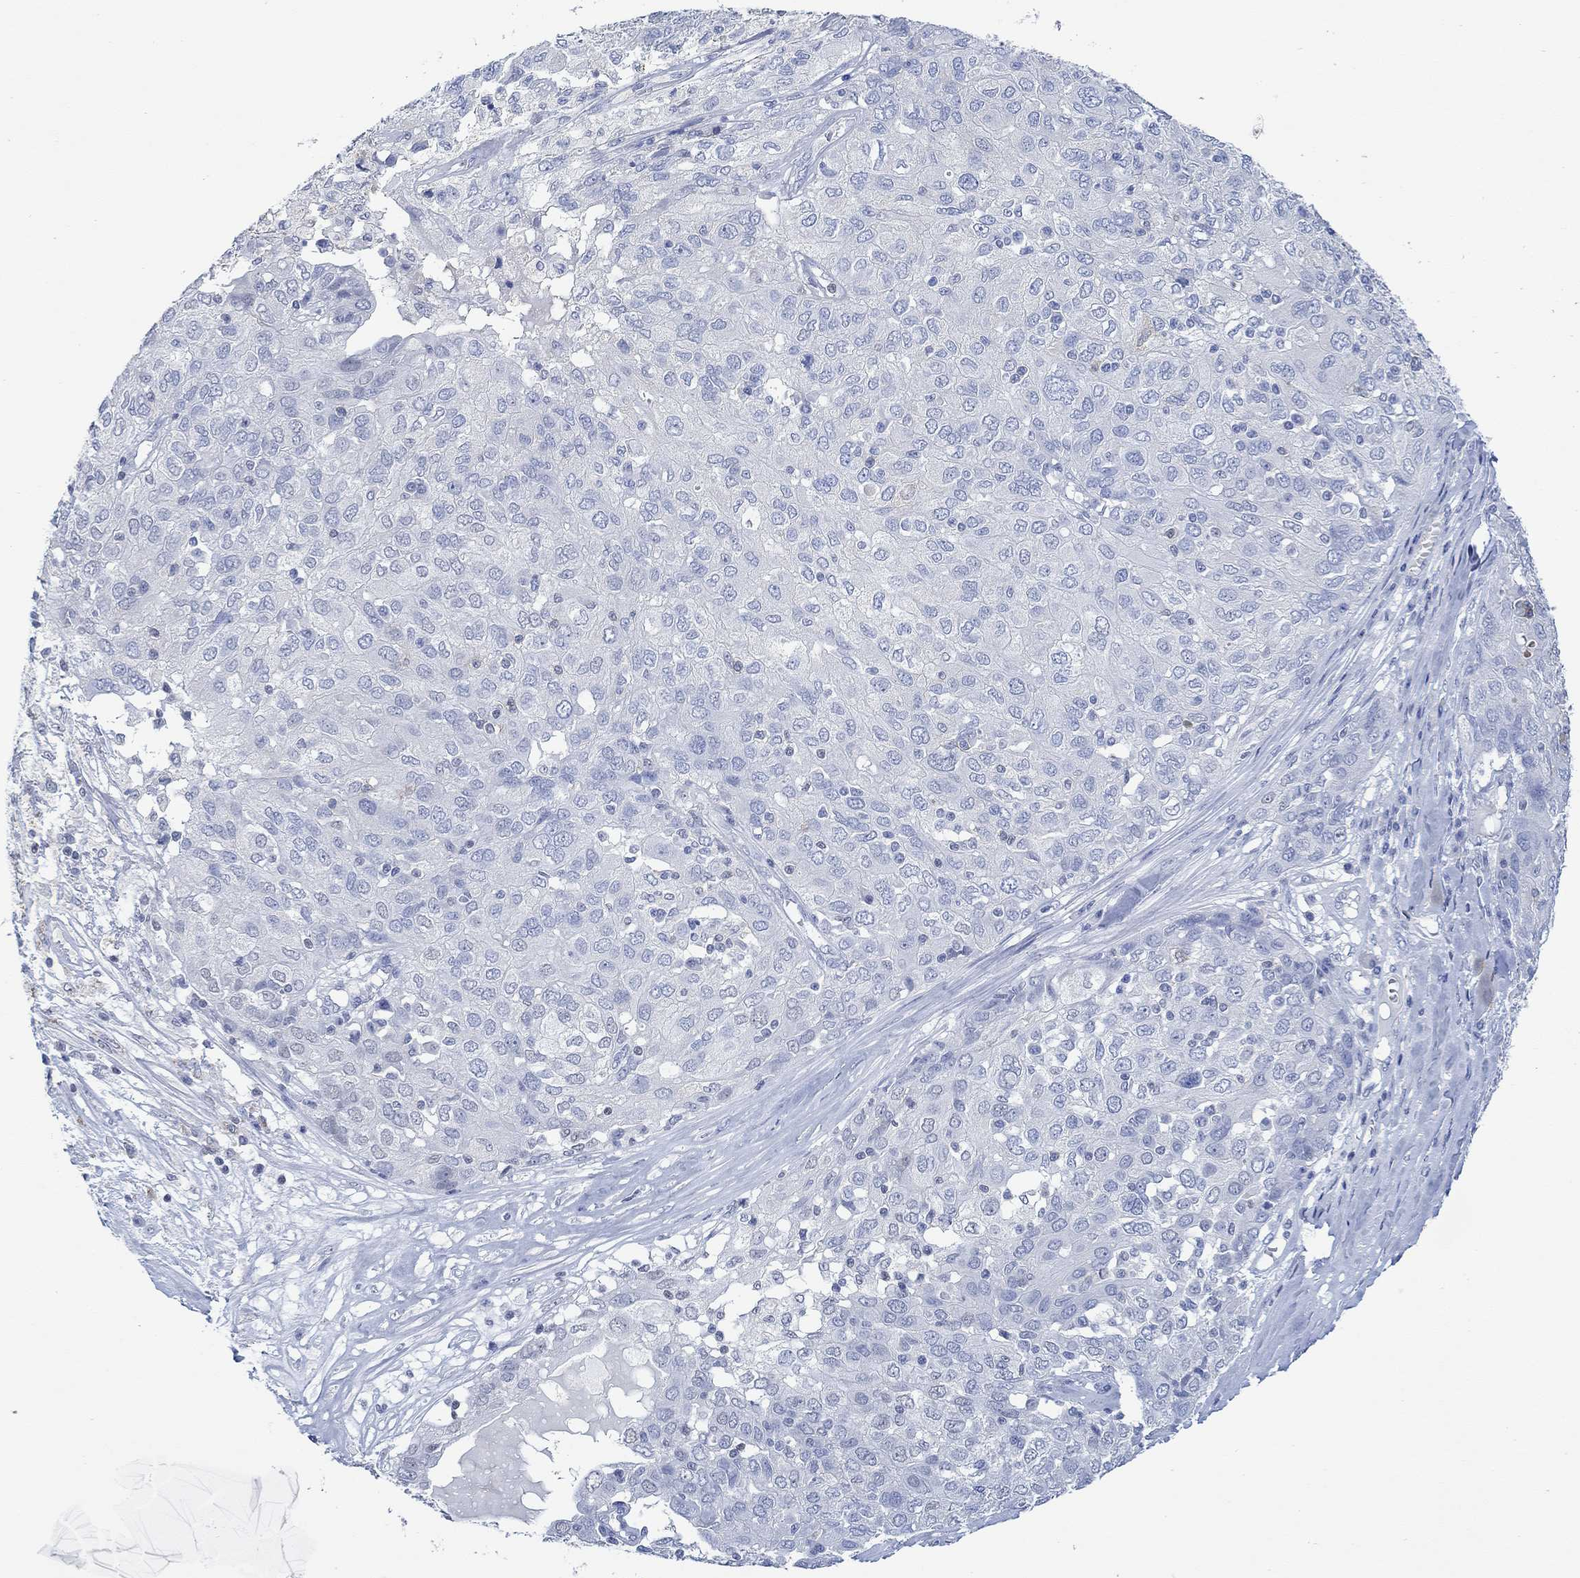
{"staining": {"intensity": "negative", "quantity": "none", "location": "none"}, "tissue": "ovarian cancer", "cell_type": "Tumor cells", "image_type": "cancer", "snomed": [{"axis": "morphology", "description": "Carcinoma, endometroid"}, {"axis": "topography", "description": "Ovary"}], "caption": "DAB immunohistochemical staining of ovarian cancer (endometroid carcinoma) exhibits no significant expression in tumor cells.", "gene": "PPP1R17", "patient": {"sex": "female", "age": 50}}